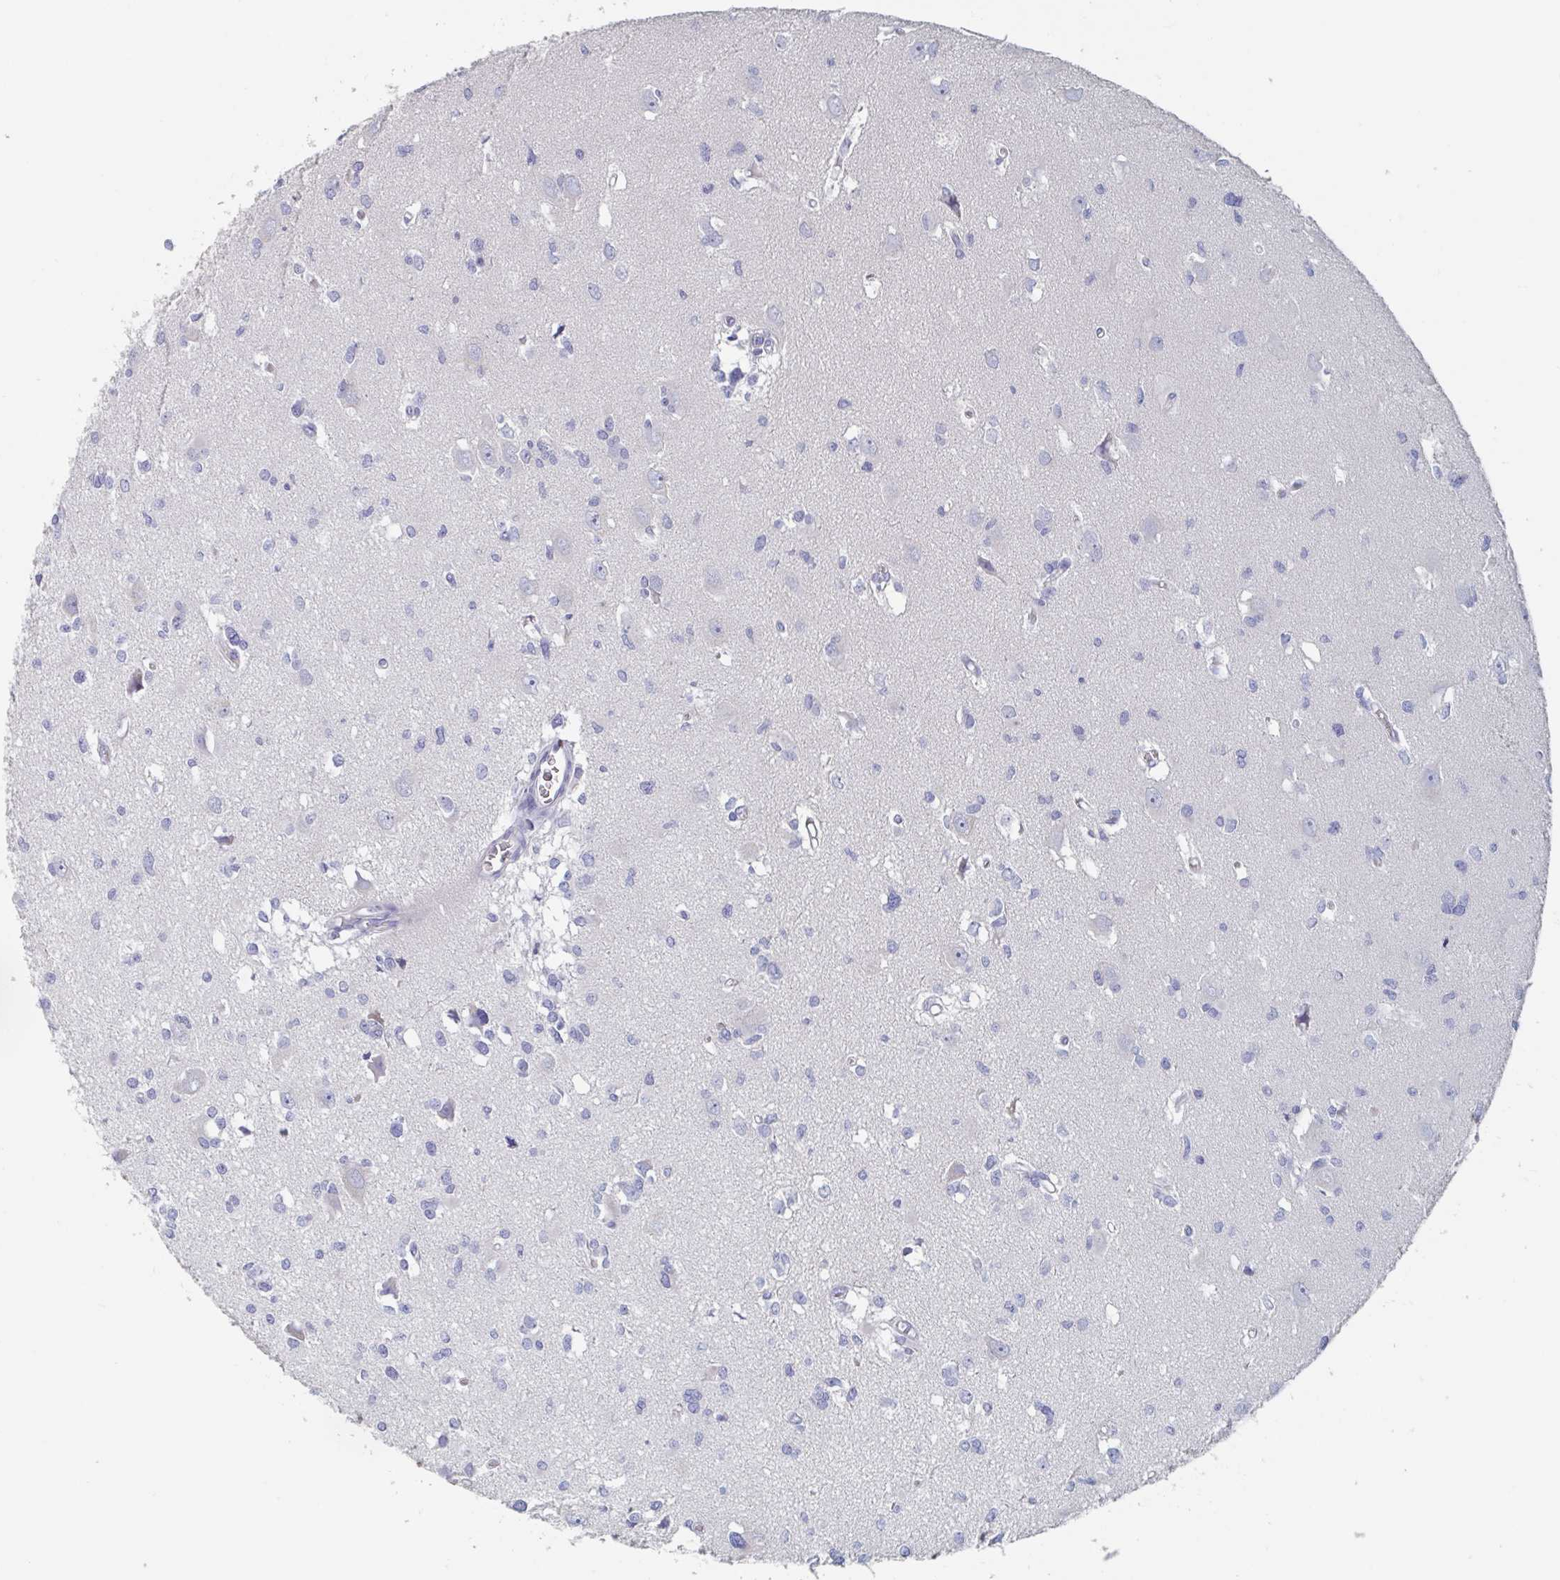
{"staining": {"intensity": "negative", "quantity": "none", "location": "none"}, "tissue": "glioma", "cell_type": "Tumor cells", "image_type": "cancer", "snomed": [{"axis": "morphology", "description": "Glioma, malignant, High grade"}, {"axis": "topography", "description": "Brain"}], "caption": "IHC of human high-grade glioma (malignant) shows no staining in tumor cells.", "gene": "ABHD16A", "patient": {"sex": "male", "age": 23}}